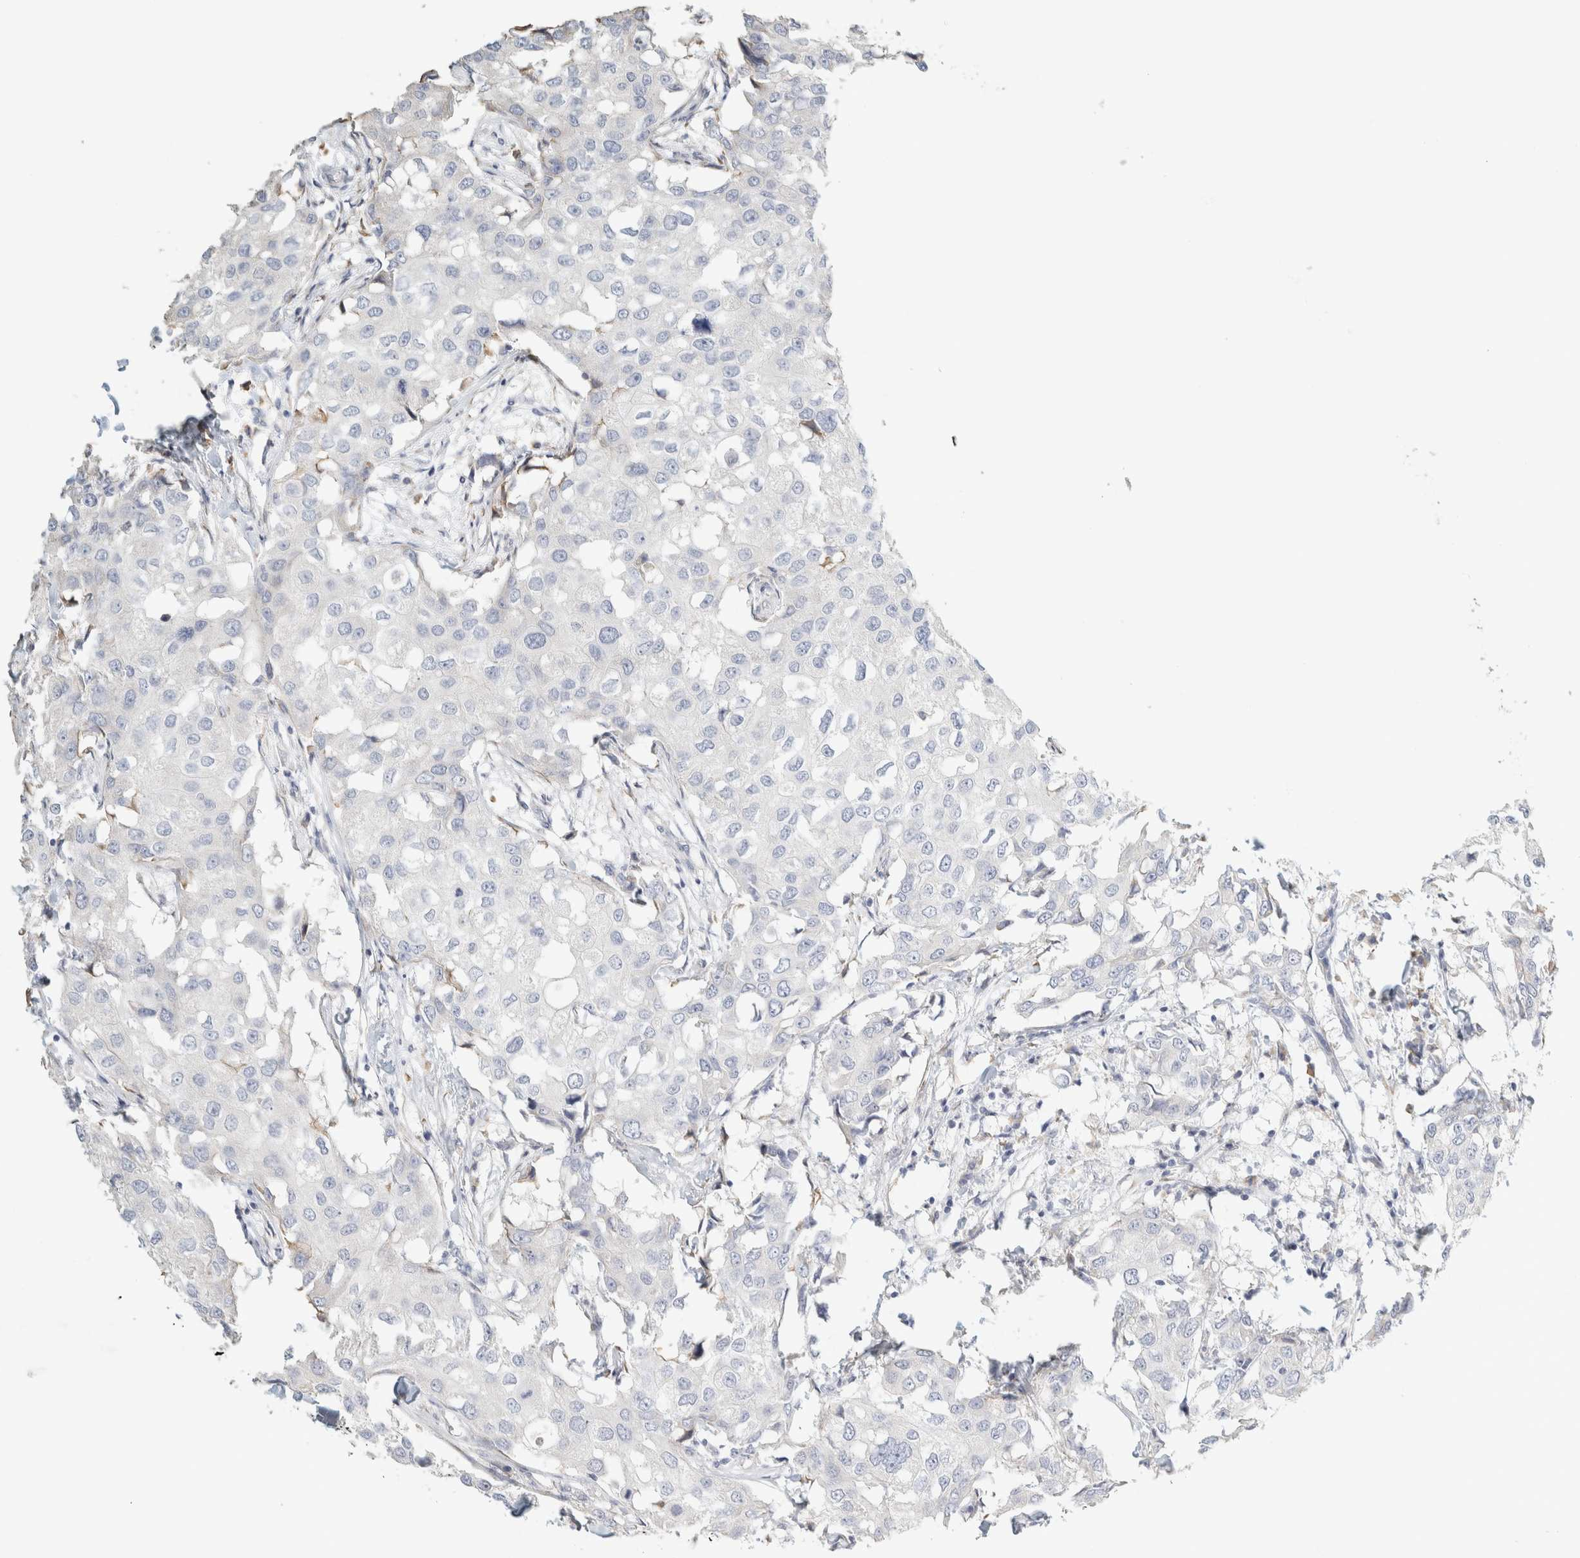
{"staining": {"intensity": "negative", "quantity": "none", "location": "none"}, "tissue": "breast cancer", "cell_type": "Tumor cells", "image_type": "cancer", "snomed": [{"axis": "morphology", "description": "Duct carcinoma"}, {"axis": "topography", "description": "Breast"}], "caption": "Protein analysis of breast cancer exhibits no significant staining in tumor cells.", "gene": "NEFM", "patient": {"sex": "female", "age": 27}}